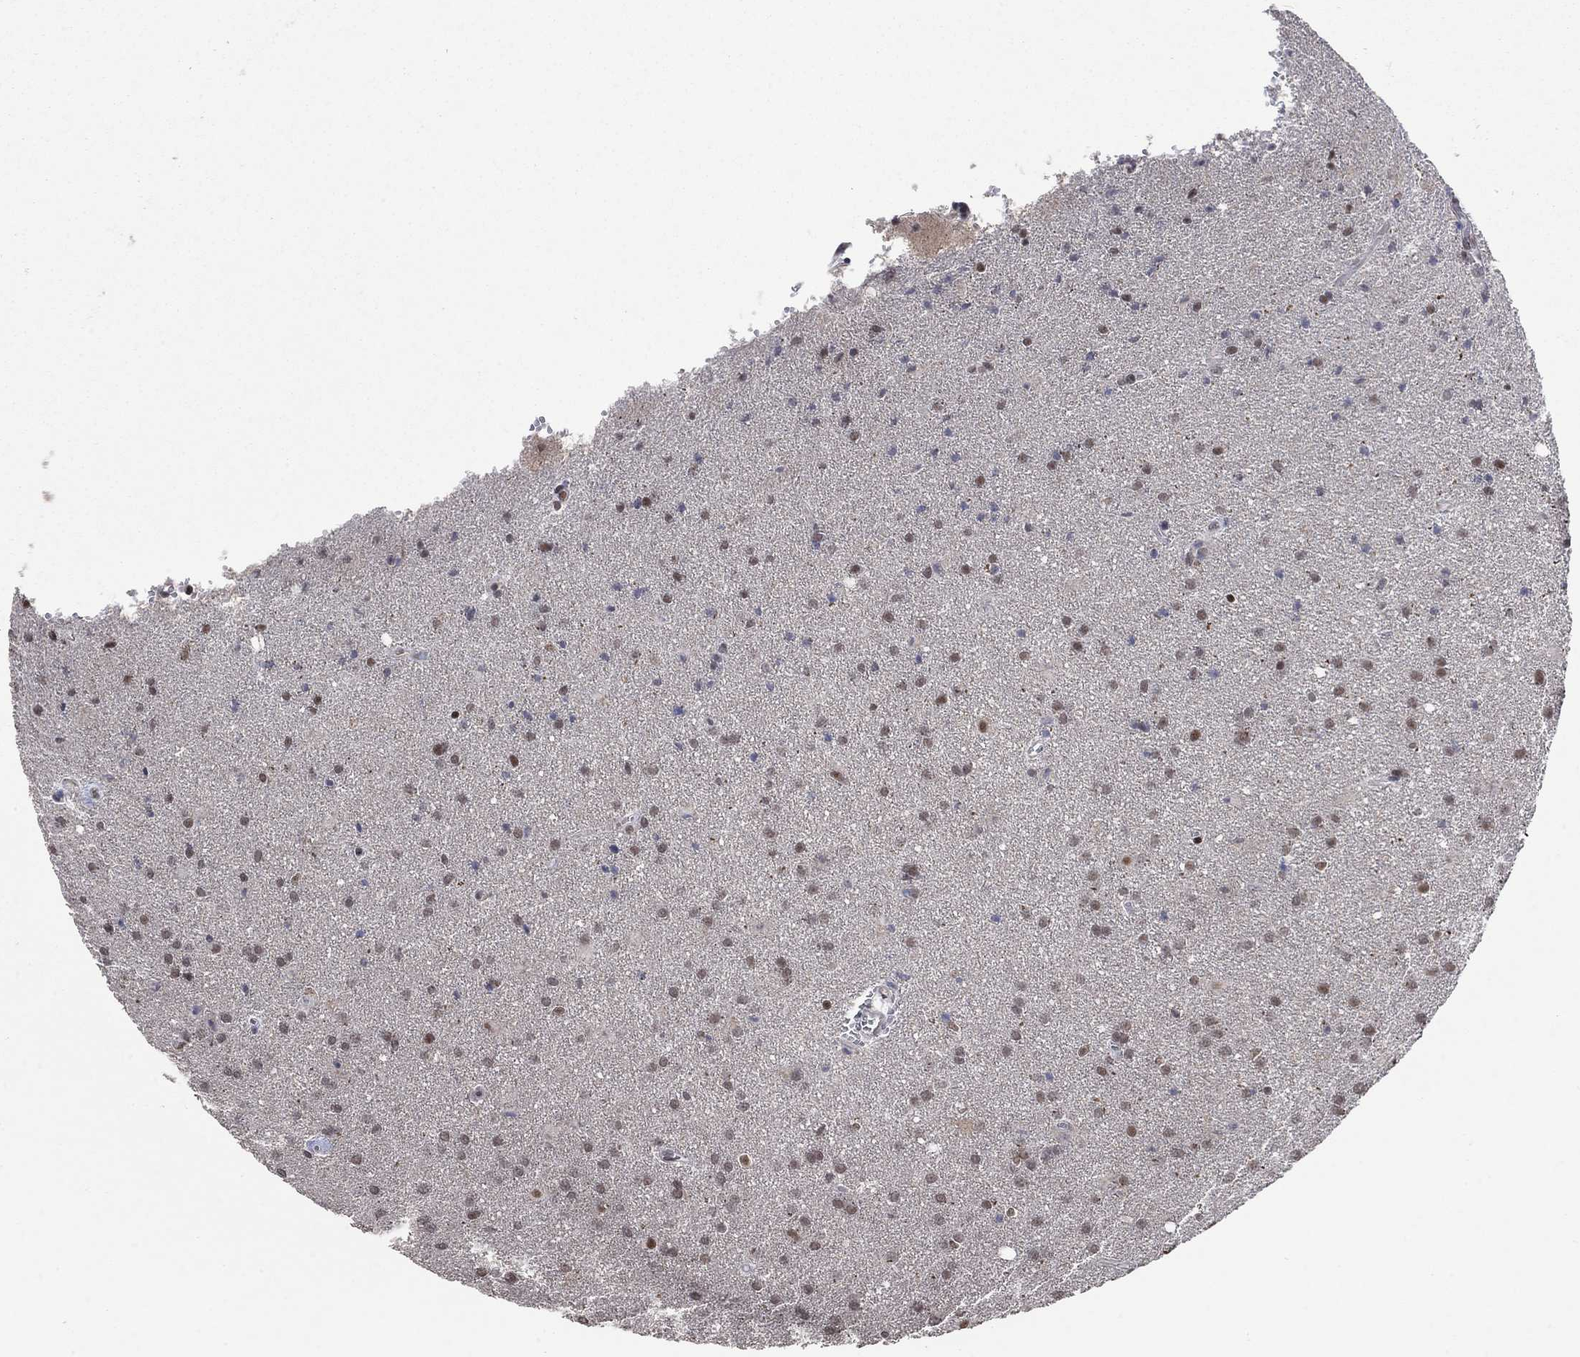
{"staining": {"intensity": "moderate", "quantity": "<25%", "location": "nuclear"}, "tissue": "glioma", "cell_type": "Tumor cells", "image_type": "cancer", "snomed": [{"axis": "morphology", "description": "Glioma, malignant, Low grade"}, {"axis": "topography", "description": "Brain"}], "caption": "A brown stain labels moderate nuclear expression of a protein in human glioma tumor cells.", "gene": "HCFC1", "patient": {"sex": "male", "age": 58}}